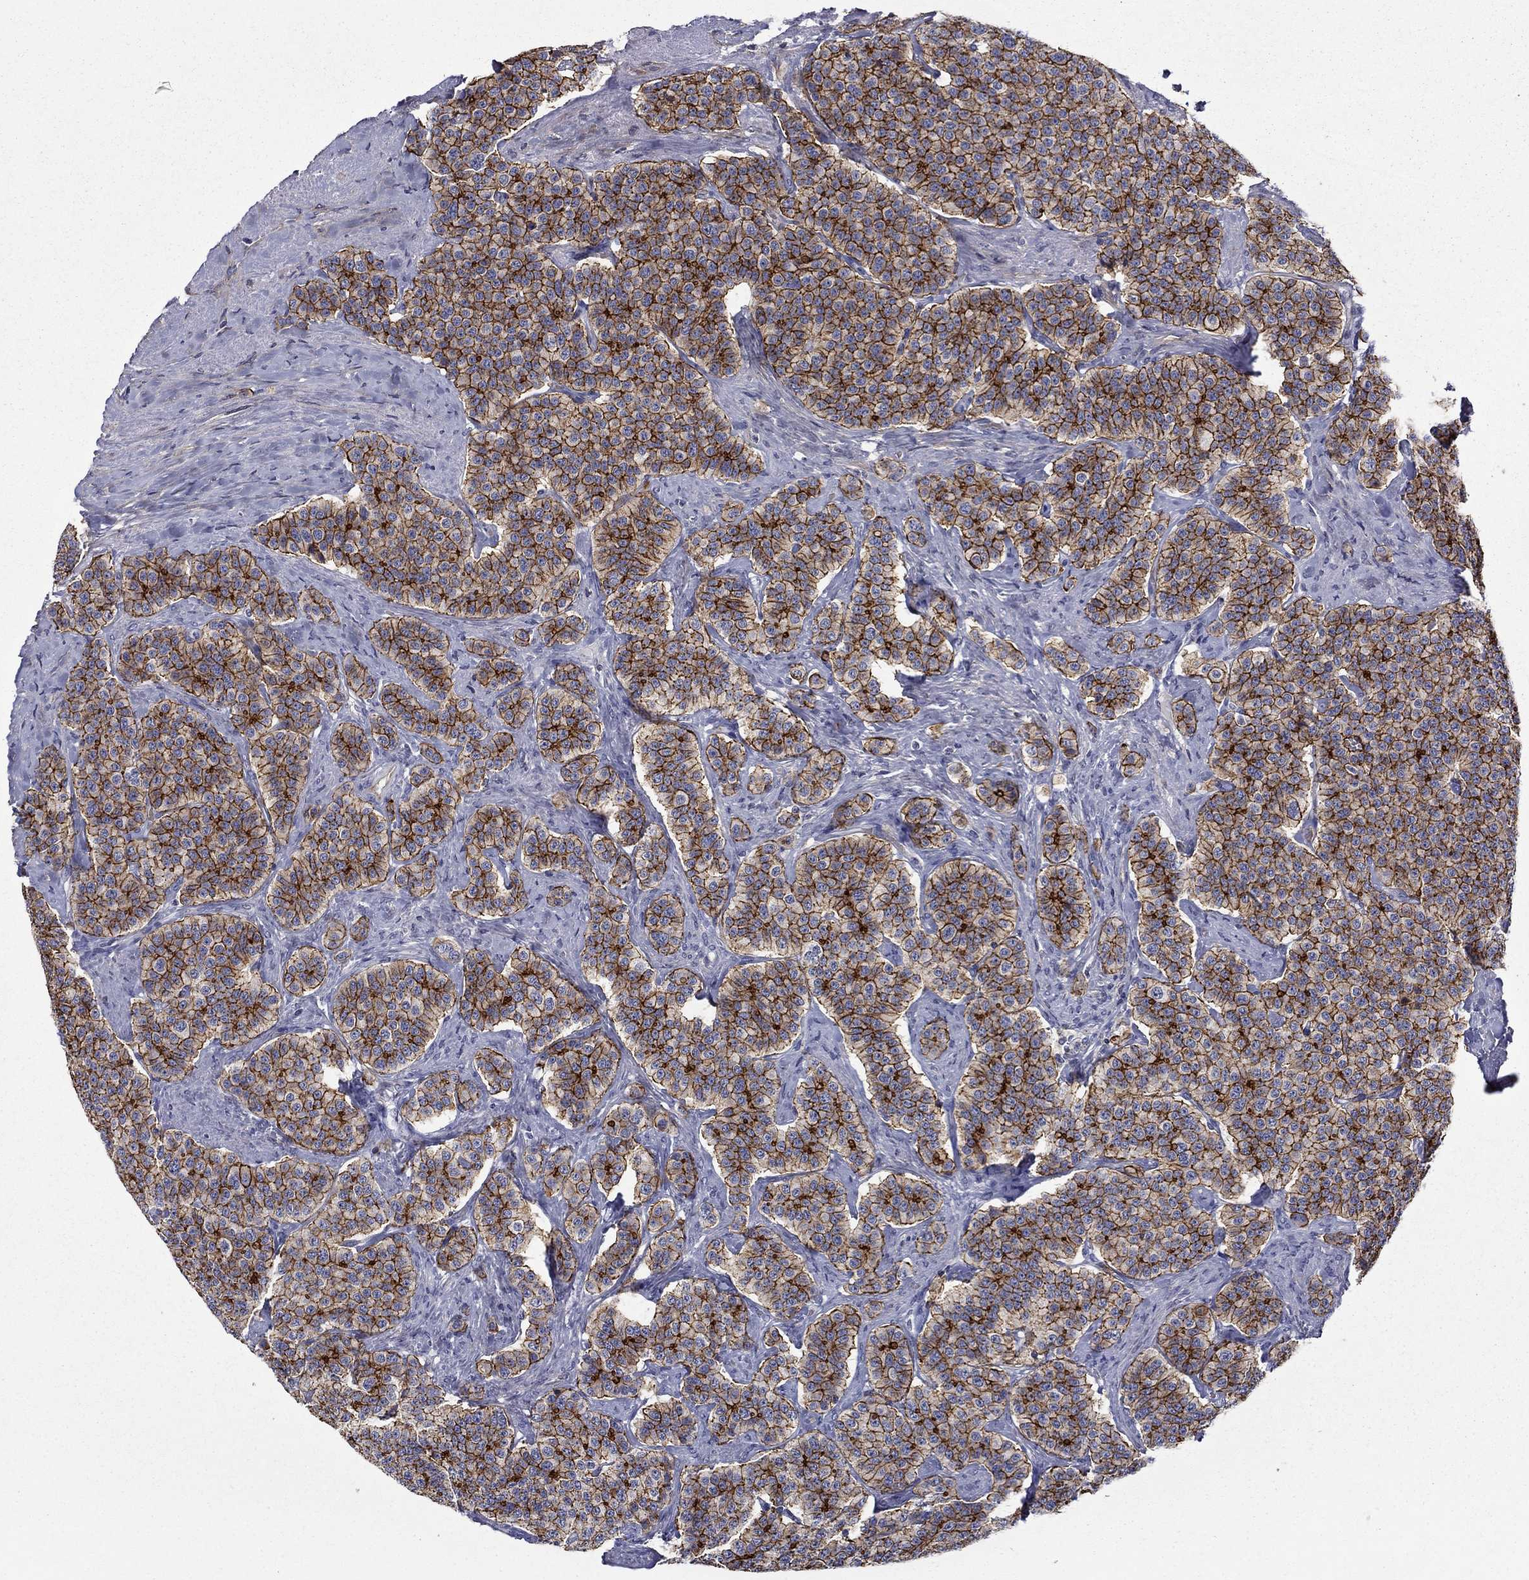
{"staining": {"intensity": "strong", "quantity": ">75%", "location": "cytoplasmic/membranous"}, "tissue": "carcinoid", "cell_type": "Tumor cells", "image_type": "cancer", "snomed": [{"axis": "morphology", "description": "Carcinoid, malignant, NOS"}, {"axis": "topography", "description": "Small intestine"}], "caption": "The histopathology image shows immunohistochemical staining of carcinoid (malignant). There is strong cytoplasmic/membranous expression is present in approximately >75% of tumor cells. (Stains: DAB (3,3'-diaminobenzidine) in brown, nuclei in blue, Microscopy: brightfield microscopy at high magnification).", "gene": "LMO7", "patient": {"sex": "female", "age": 58}}